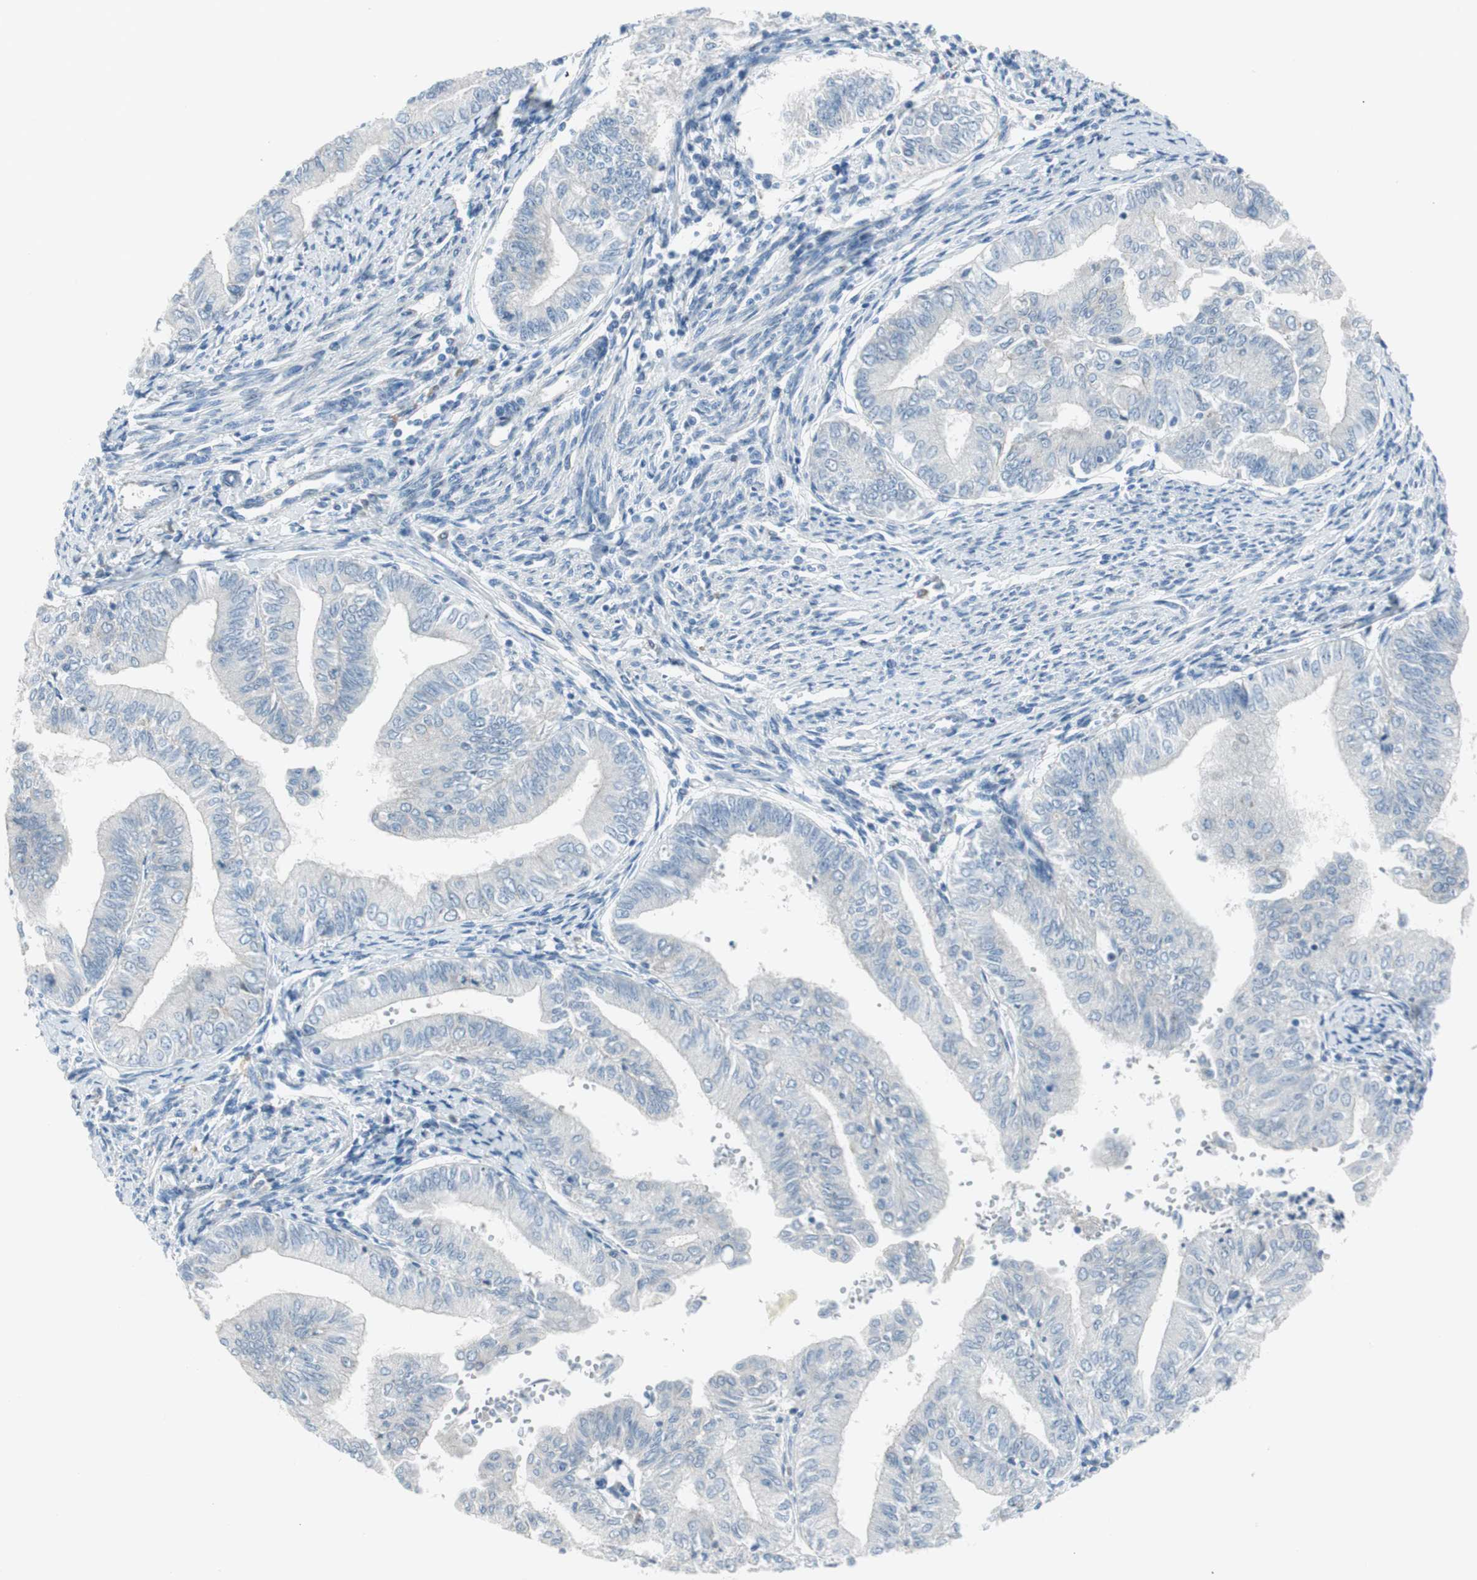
{"staining": {"intensity": "negative", "quantity": "none", "location": "none"}, "tissue": "endometrial cancer", "cell_type": "Tumor cells", "image_type": "cancer", "snomed": [{"axis": "morphology", "description": "Adenocarcinoma, NOS"}, {"axis": "topography", "description": "Endometrium"}], "caption": "Tumor cells are negative for protein expression in human endometrial adenocarcinoma. (DAB (3,3'-diaminobenzidine) immunohistochemistry (IHC), high magnification).", "gene": "PRRG4", "patient": {"sex": "female", "age": 66}}